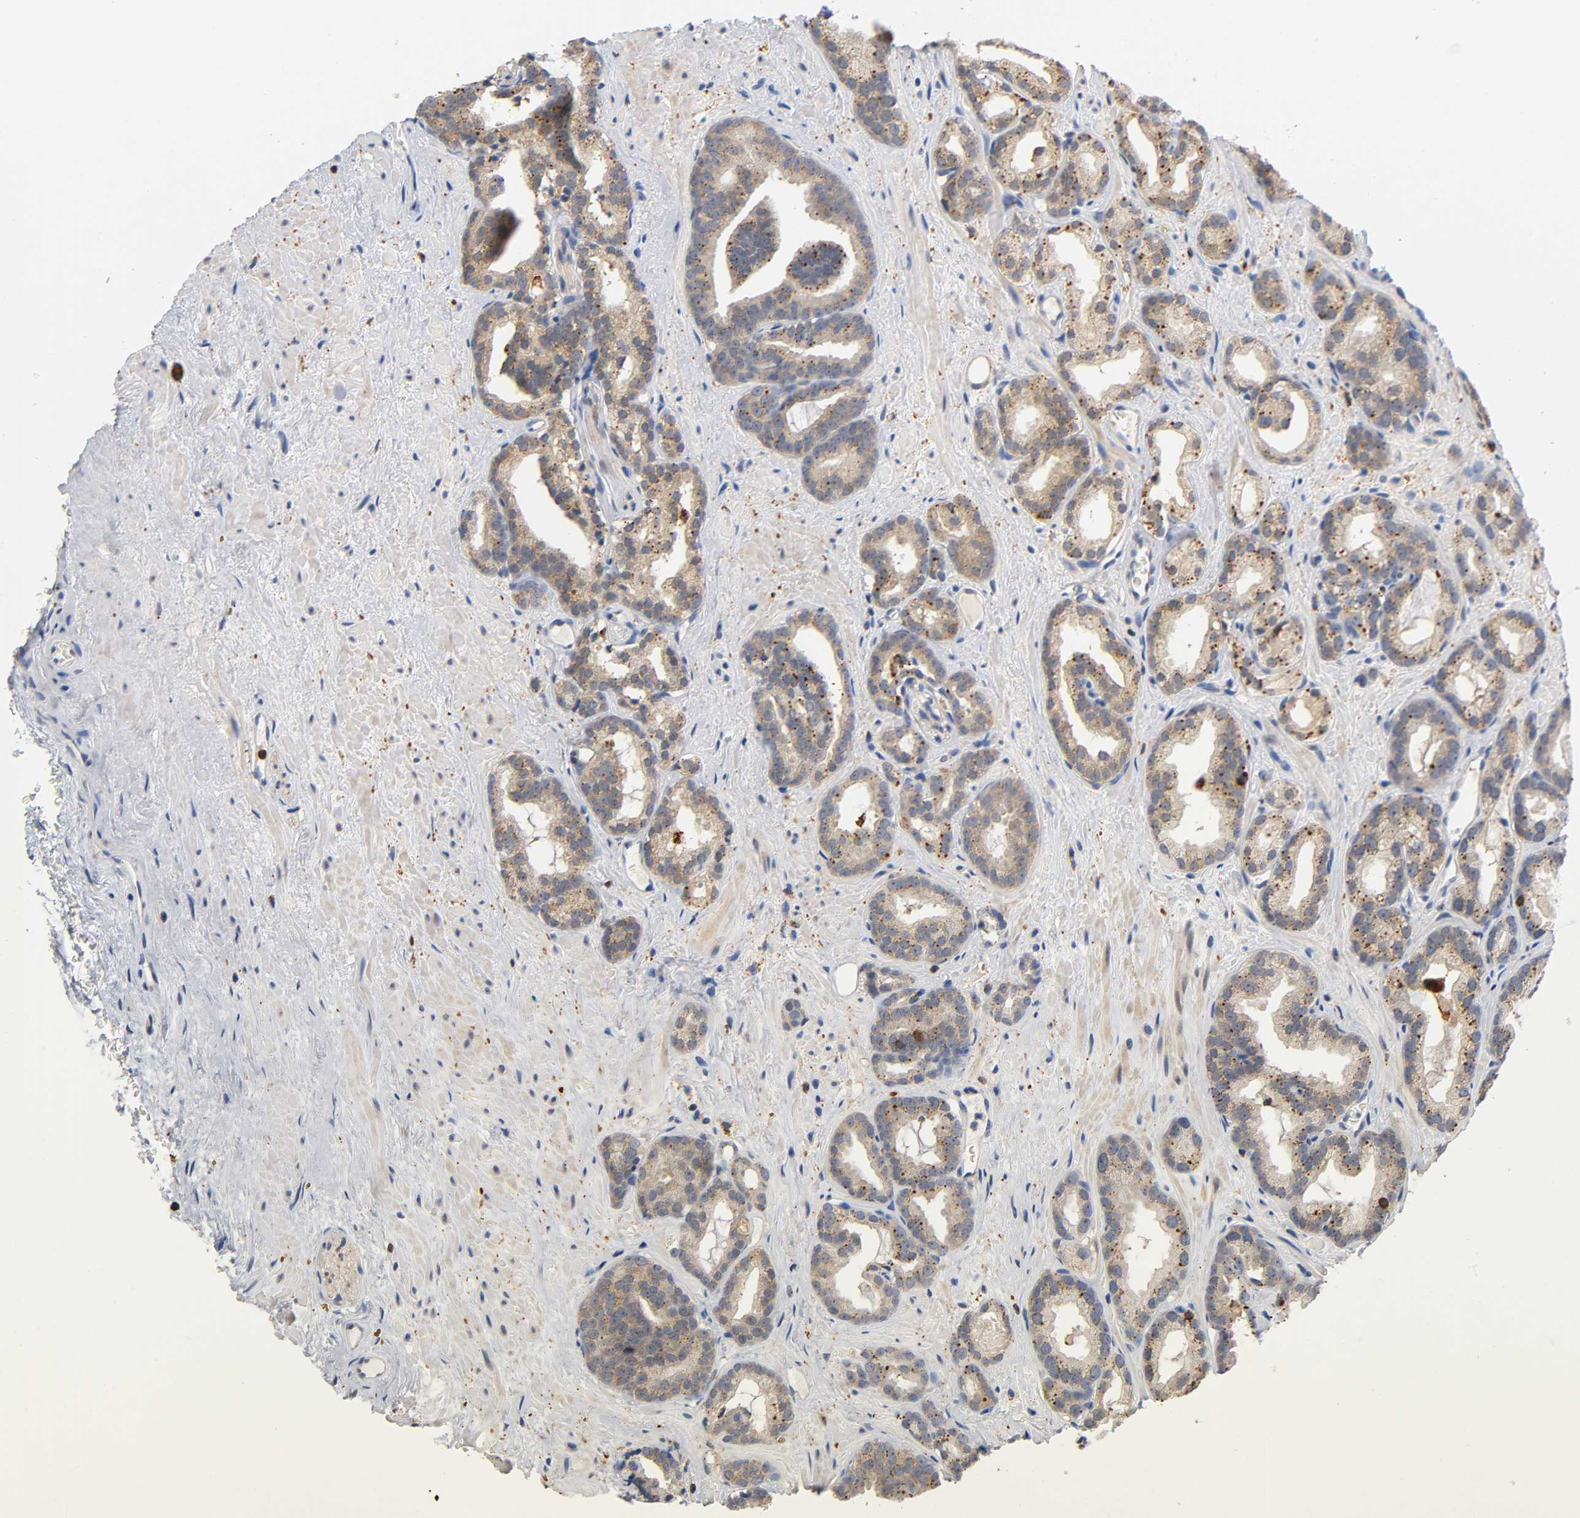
{"staining": {"intensity": "moderate", "quantity": "25%-75%", "location": "cytoplasmic/membranous"}, "tissue": "prostate cancer", "cell_type": "Tumor cells", "image_type": "cancer", "snomed": [{"axis": "morphology", "description": "Adenocarcinoma, Low grade"}, {"axis": "topography", "description": "Prostate"}], "caption": "Immunohistochemical staining of adenocarcinoma (low-grade) (prostate) demonstrates moderate cytoplasmic/membranous protein staining in approximately 25%-75% of tumor cells. (DAB IHC with brightfield microscopy, high magnification).", "gene": "UCKL1", "patient": {"sex": "male", "age": 63}}